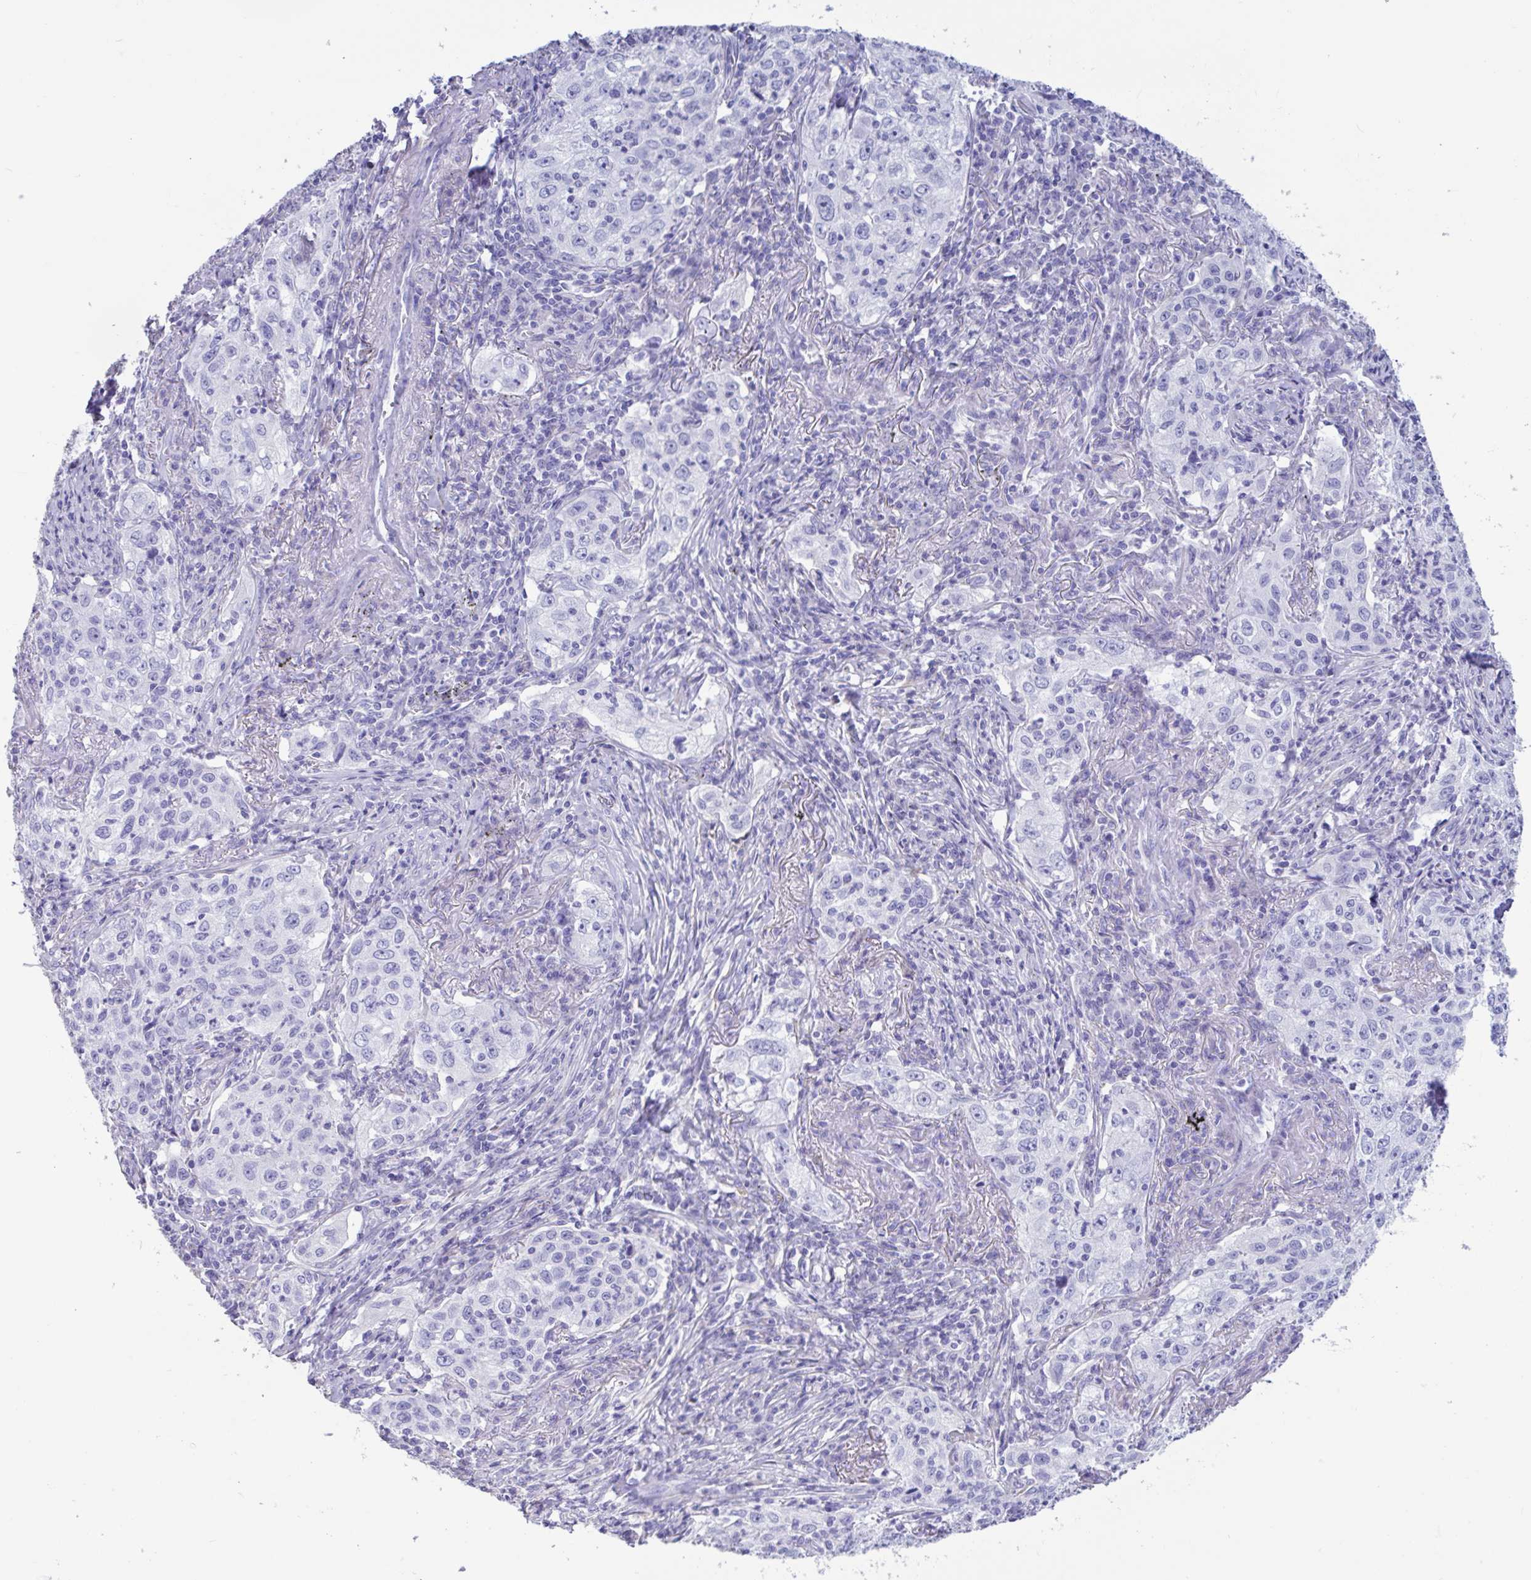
{"staining": {"intensity": "negative", "quantity": "none", "location": "none"}, "tissue": "lung cancer", "cell_type": "Tumor cells", "image_type": "cancer", "snomed": [{"axis": "morphology", "description": "Squamous cell carcinoma, NOS"}, {"axis": "topography", "description": "Lung"}], "caption": "Immunohistochemistry of human lung squamous cell carcinoma reveals no positivity in tumor cells.", "gene": "TNNC1", "patient": {"sex": "male", "age": 71}}